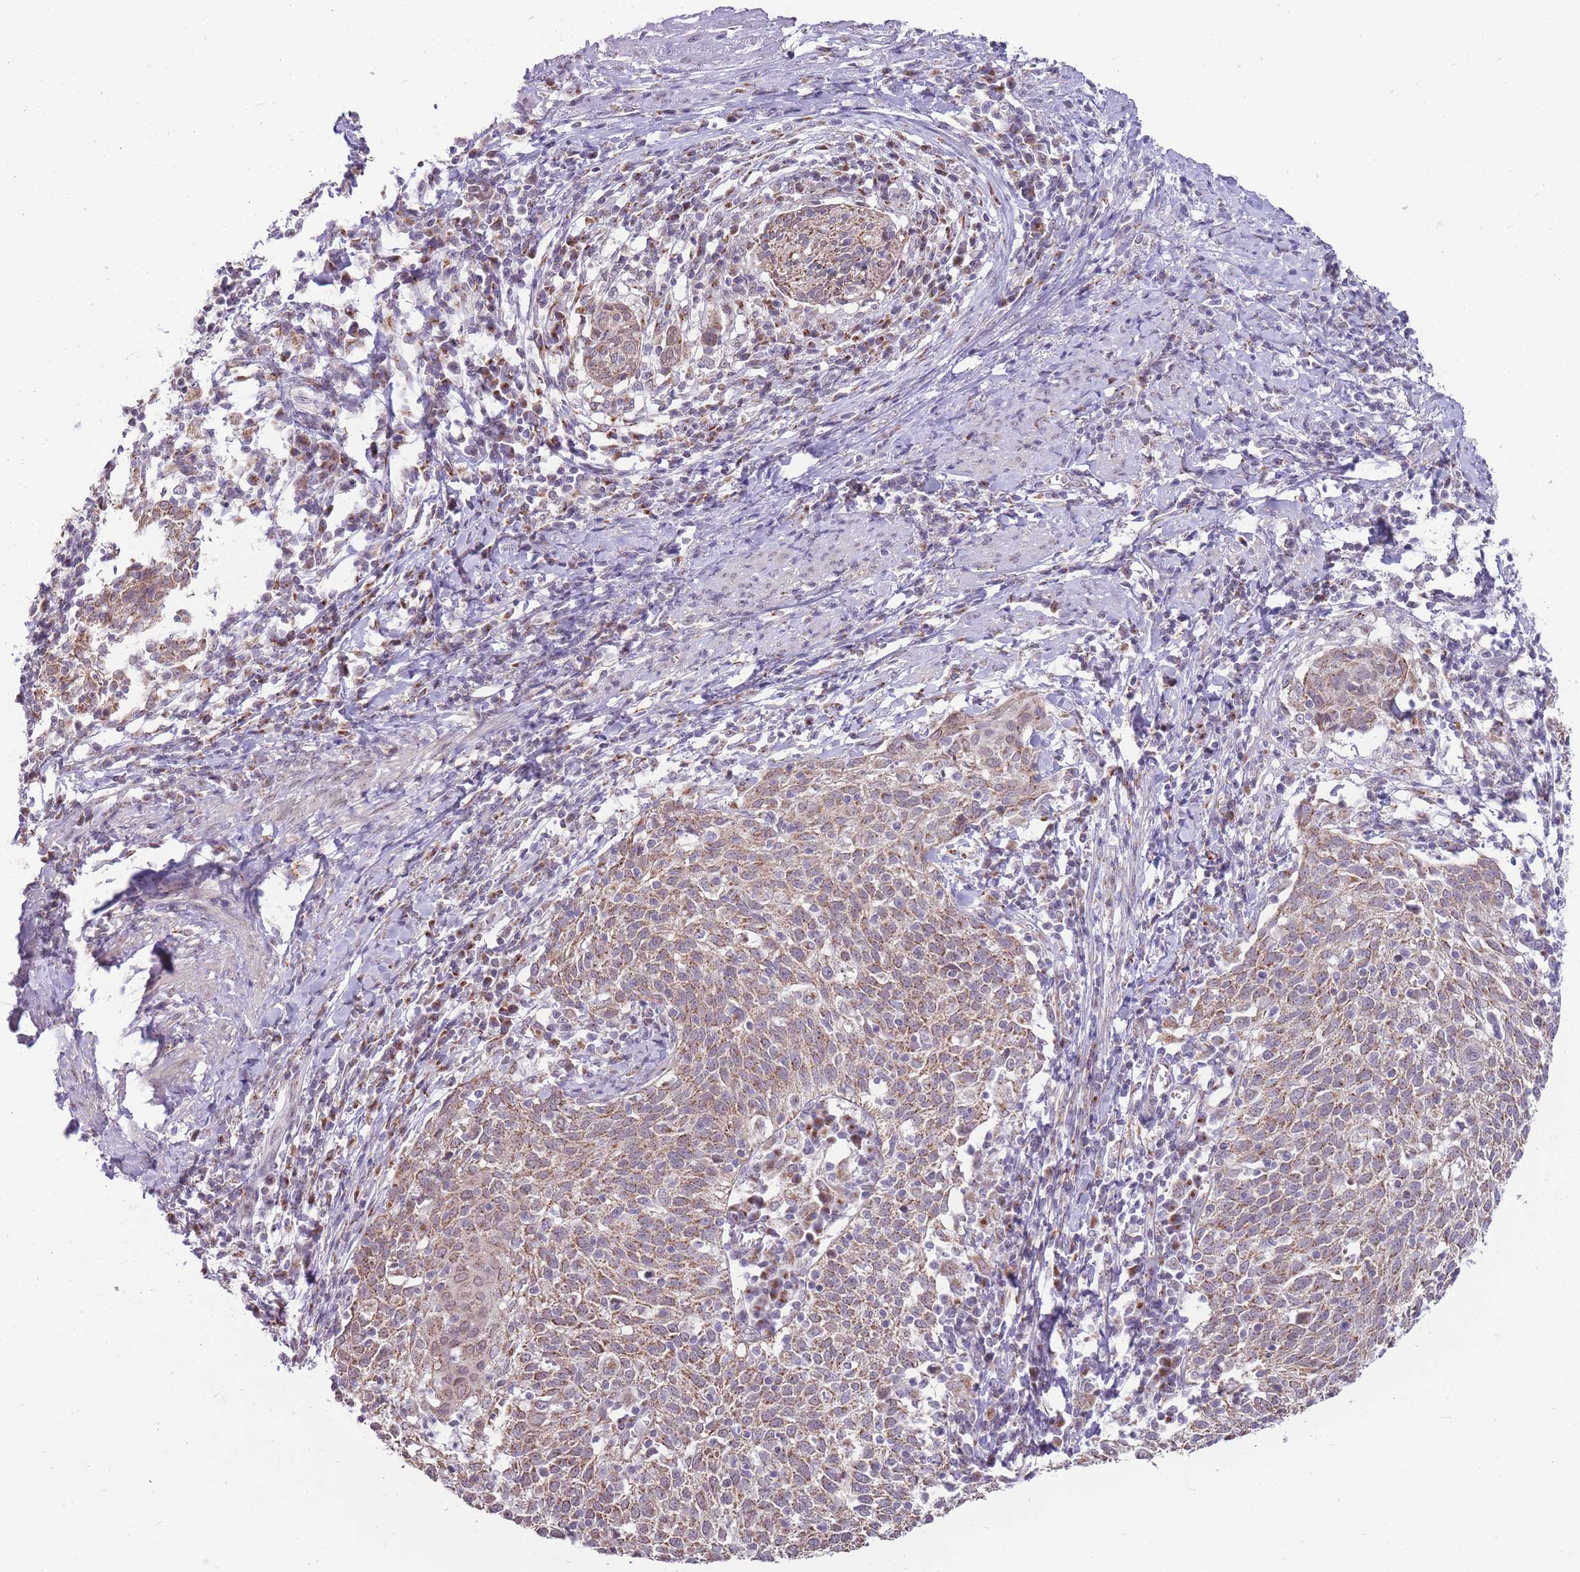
{"staining": {"intensity": "moderate", "quantity": ">75%", "location": "cytoplasmic/membranous"}, "tissue": "cervical cancer", "cell_type": "Tumor cells", "image_type": "cancer", "snomed": [{"axis": "morphology", "description": "Squamous cell carcinoma, NOS"}, {"axis": "topography", "description": "Cervix"}], "caption": "Immunohistochemical staining of squamous cell carcinoma (cervical) demonstrates medium levels of moderate cytoplasmic/membranous expression in approximately >75% of tumor cells.", "gene": "NELL1", "patient": {"sex": "female", "age": 52}}